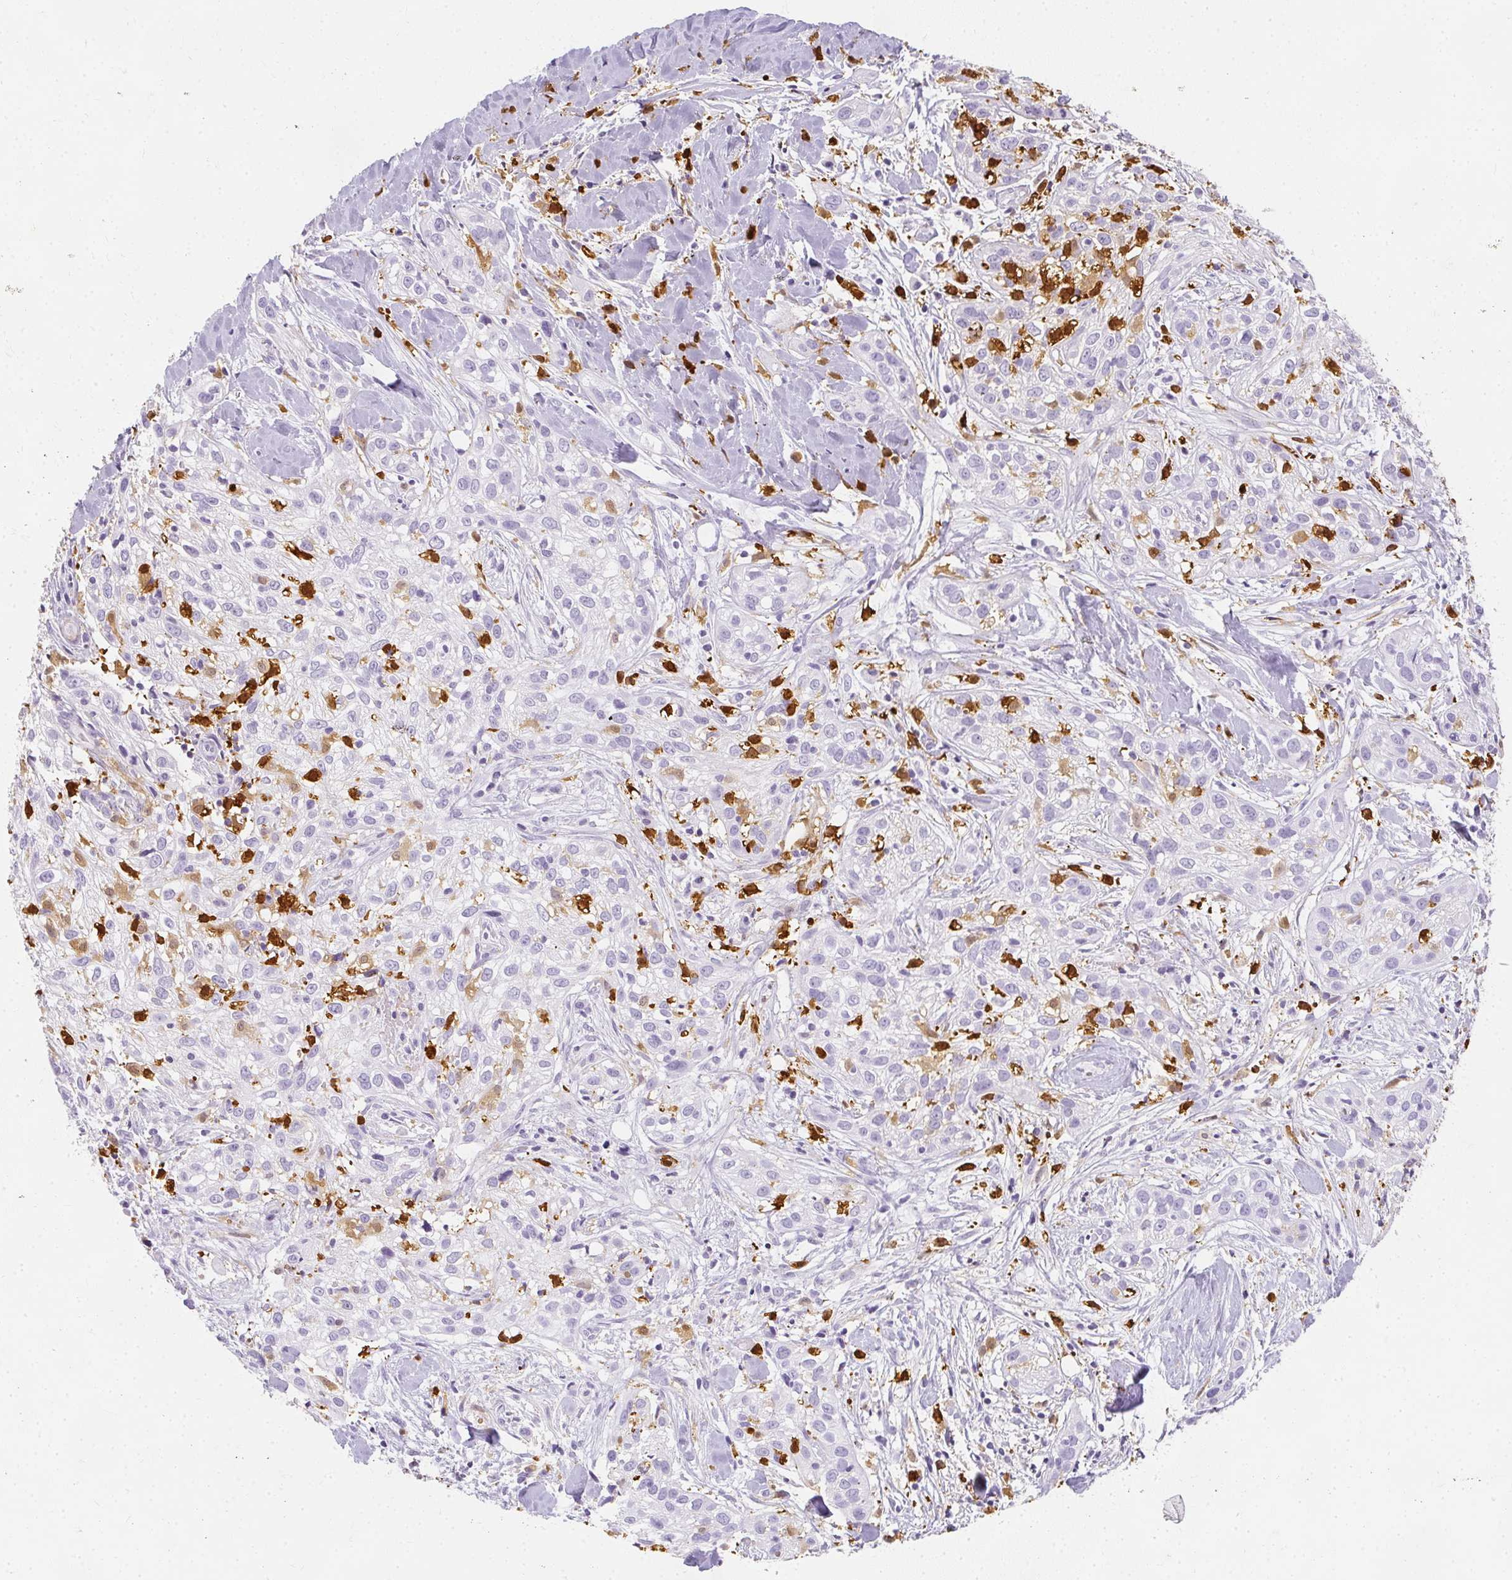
{"staining": {"intensity": "negative", "quantity": "none", "location": "none"}, "tissue": "skin cancer", "cell_type": "Tumor cells", "image_type": "cancer", "snomed": [{"axis": "morphology", "description": "Squamous cell carcinoma, NOS"}, {"axis": "topography", "description": "Skin"}], "caption": "This histopathology image is of skin cancer (squamous cell carcinoma) stained with immunohistochemistry (IHC) to label a protein in brown with the nuclei are counter-stained blue. There is no staining in tumor cells.", "gene": "HK3", "patient": {"sex": "male", "age": 82}}